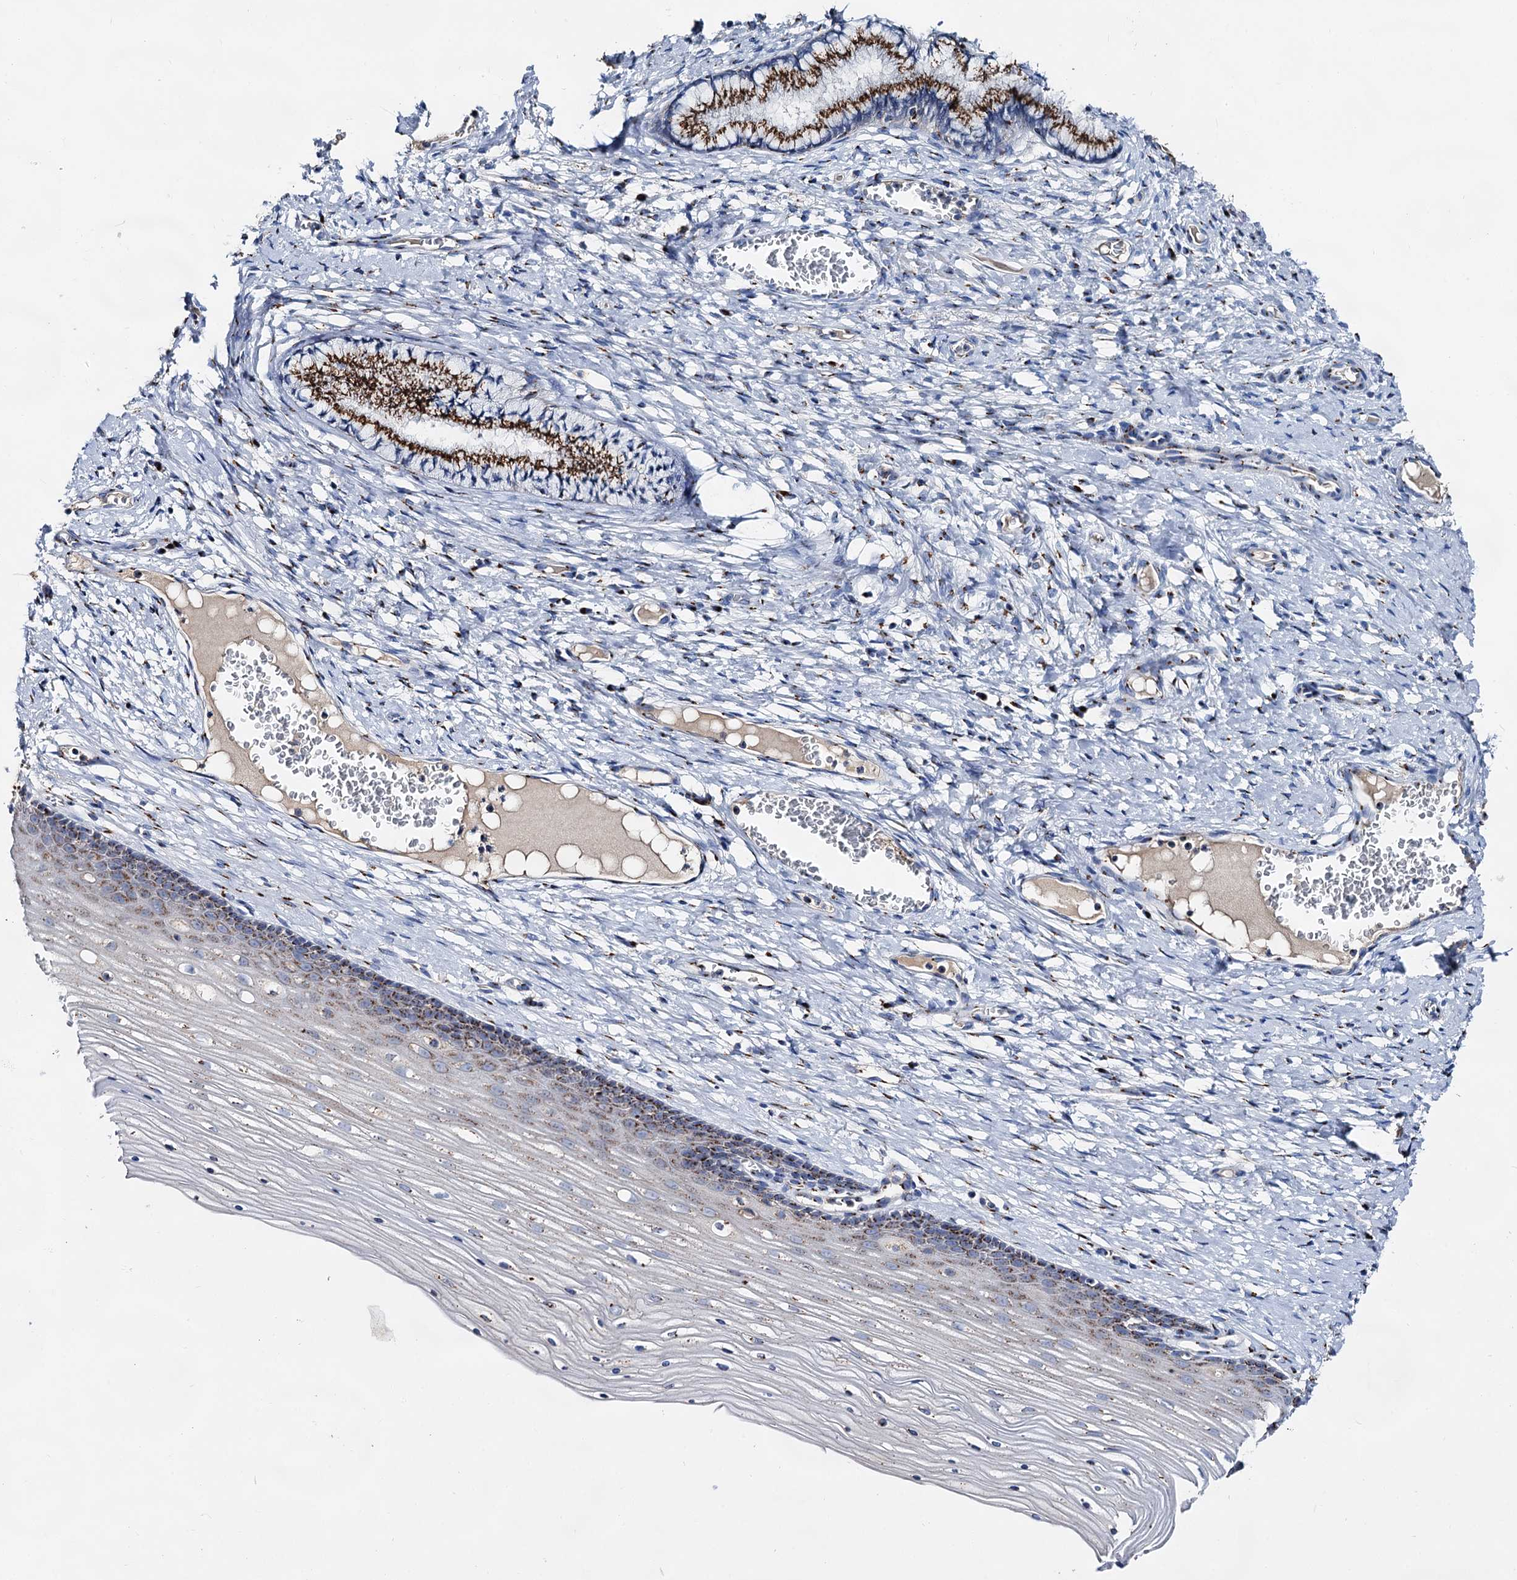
{"staining": {"intensity": "strong", "quantity": ">75%", "location": "cytoplasmic/membranous"}, "tissue": "cervix", "cell_type": "Glandular cells", "image_type": "normal", "snomed": [{"axis": "morphology", "description": "Normal tissue, NOS"}, {"axis": "topography", "description": "Cervix"}], "caption": "A high-resolution photomicrograph shows IHC staining of unremarkable cervix, which demonstrates strong cytoplasmic/membranous expression in approximately >75% of glandular cells.", "gene": "TM9SF3", "patient": {"sex": "female", "age": 42}}